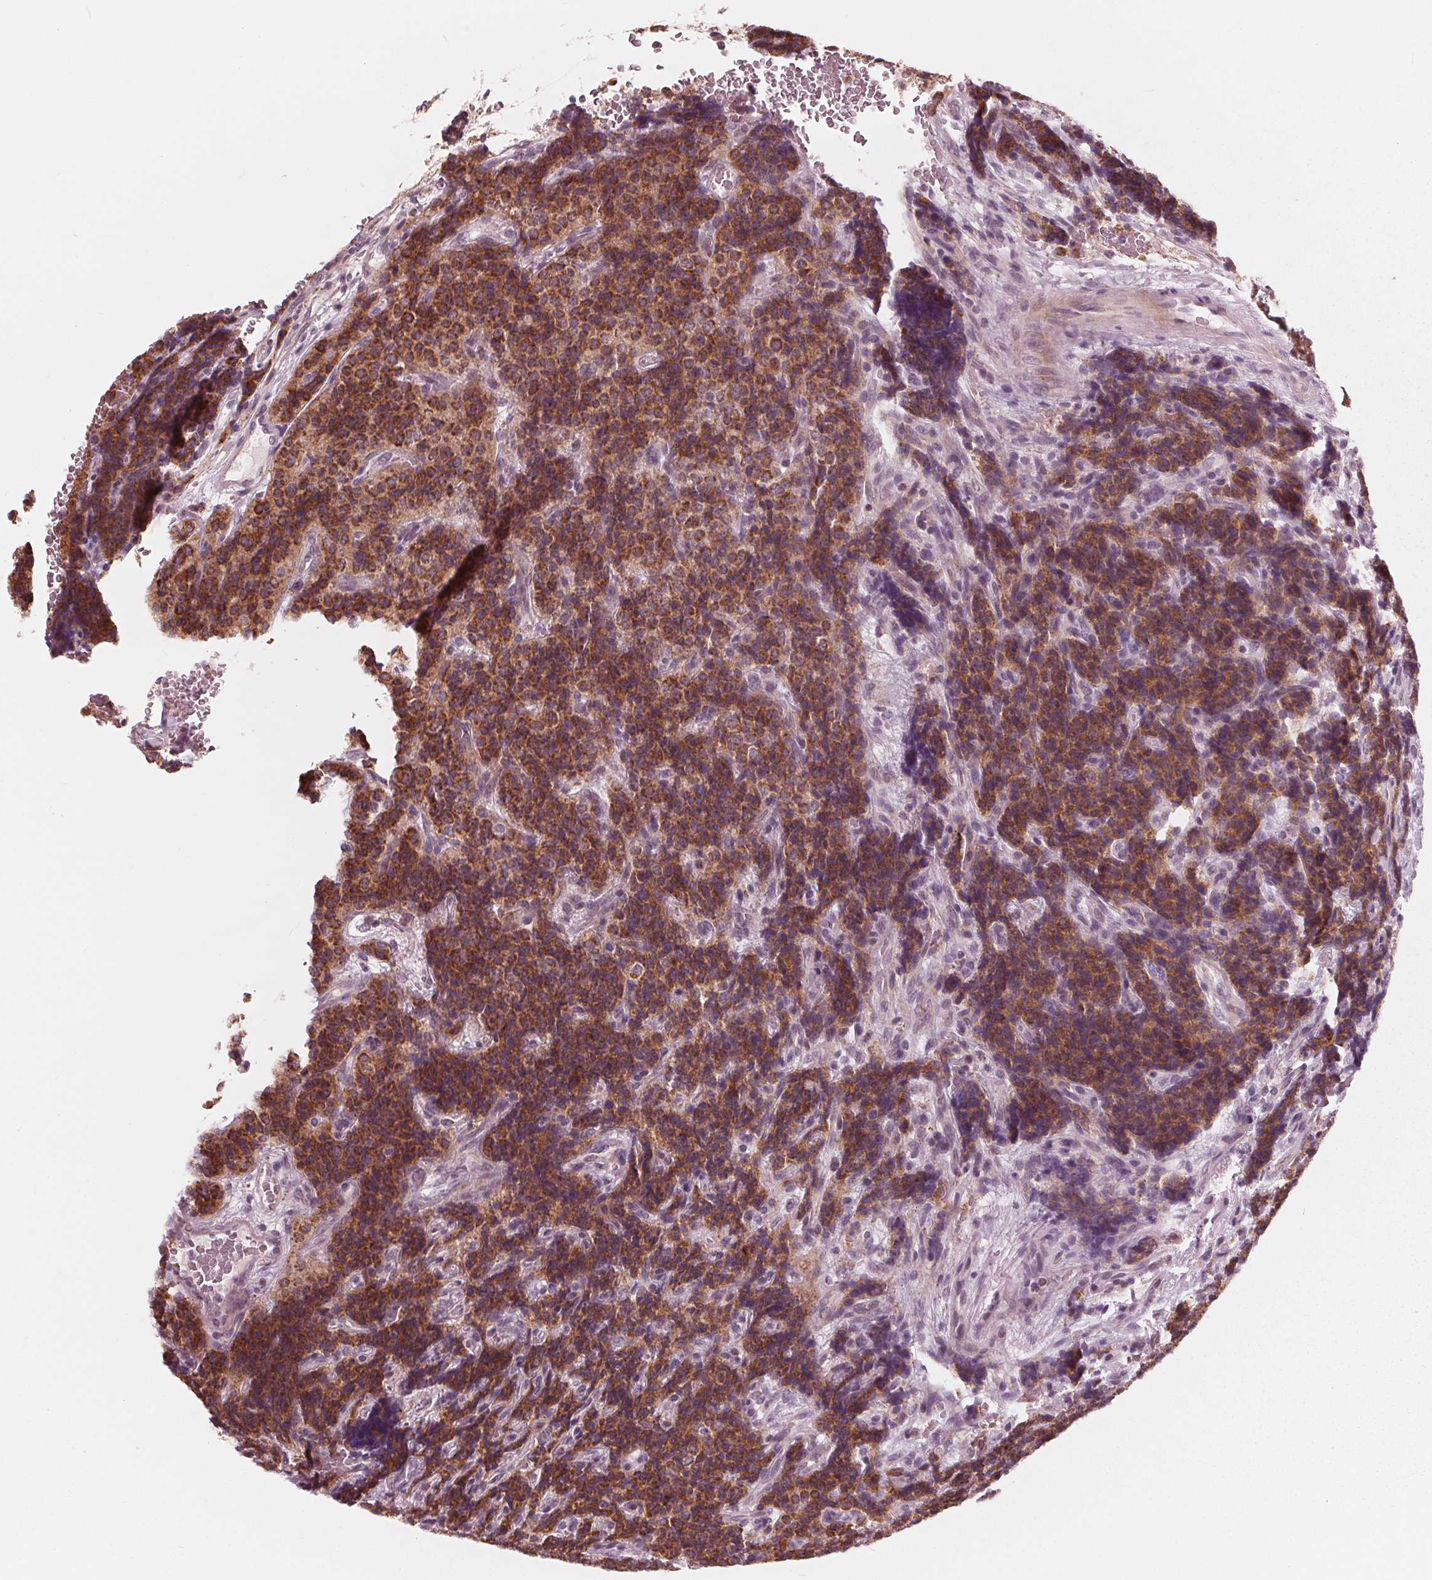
{"staining": {"intensity": "strong", "quantity": ">75%", "location": "cytoplasmic/membranous"}, "tissue": "carcinoid", "cell_type": "Tumor cells", "image_type": "cancer", "snomed": [{"axis": "morphology", "description": "Carcinoid, malignant, NOS"}, {"axis": "topography", "description": "Pancreas"}], "caption": "Malignant carcinoid stained with a brown dye exhibits strong cytoplasmic/membranous positive positivity in about >75% of tumor cells.", "gene": "DCAF4L2", "patient": {"sex": "male", "age": 36}}